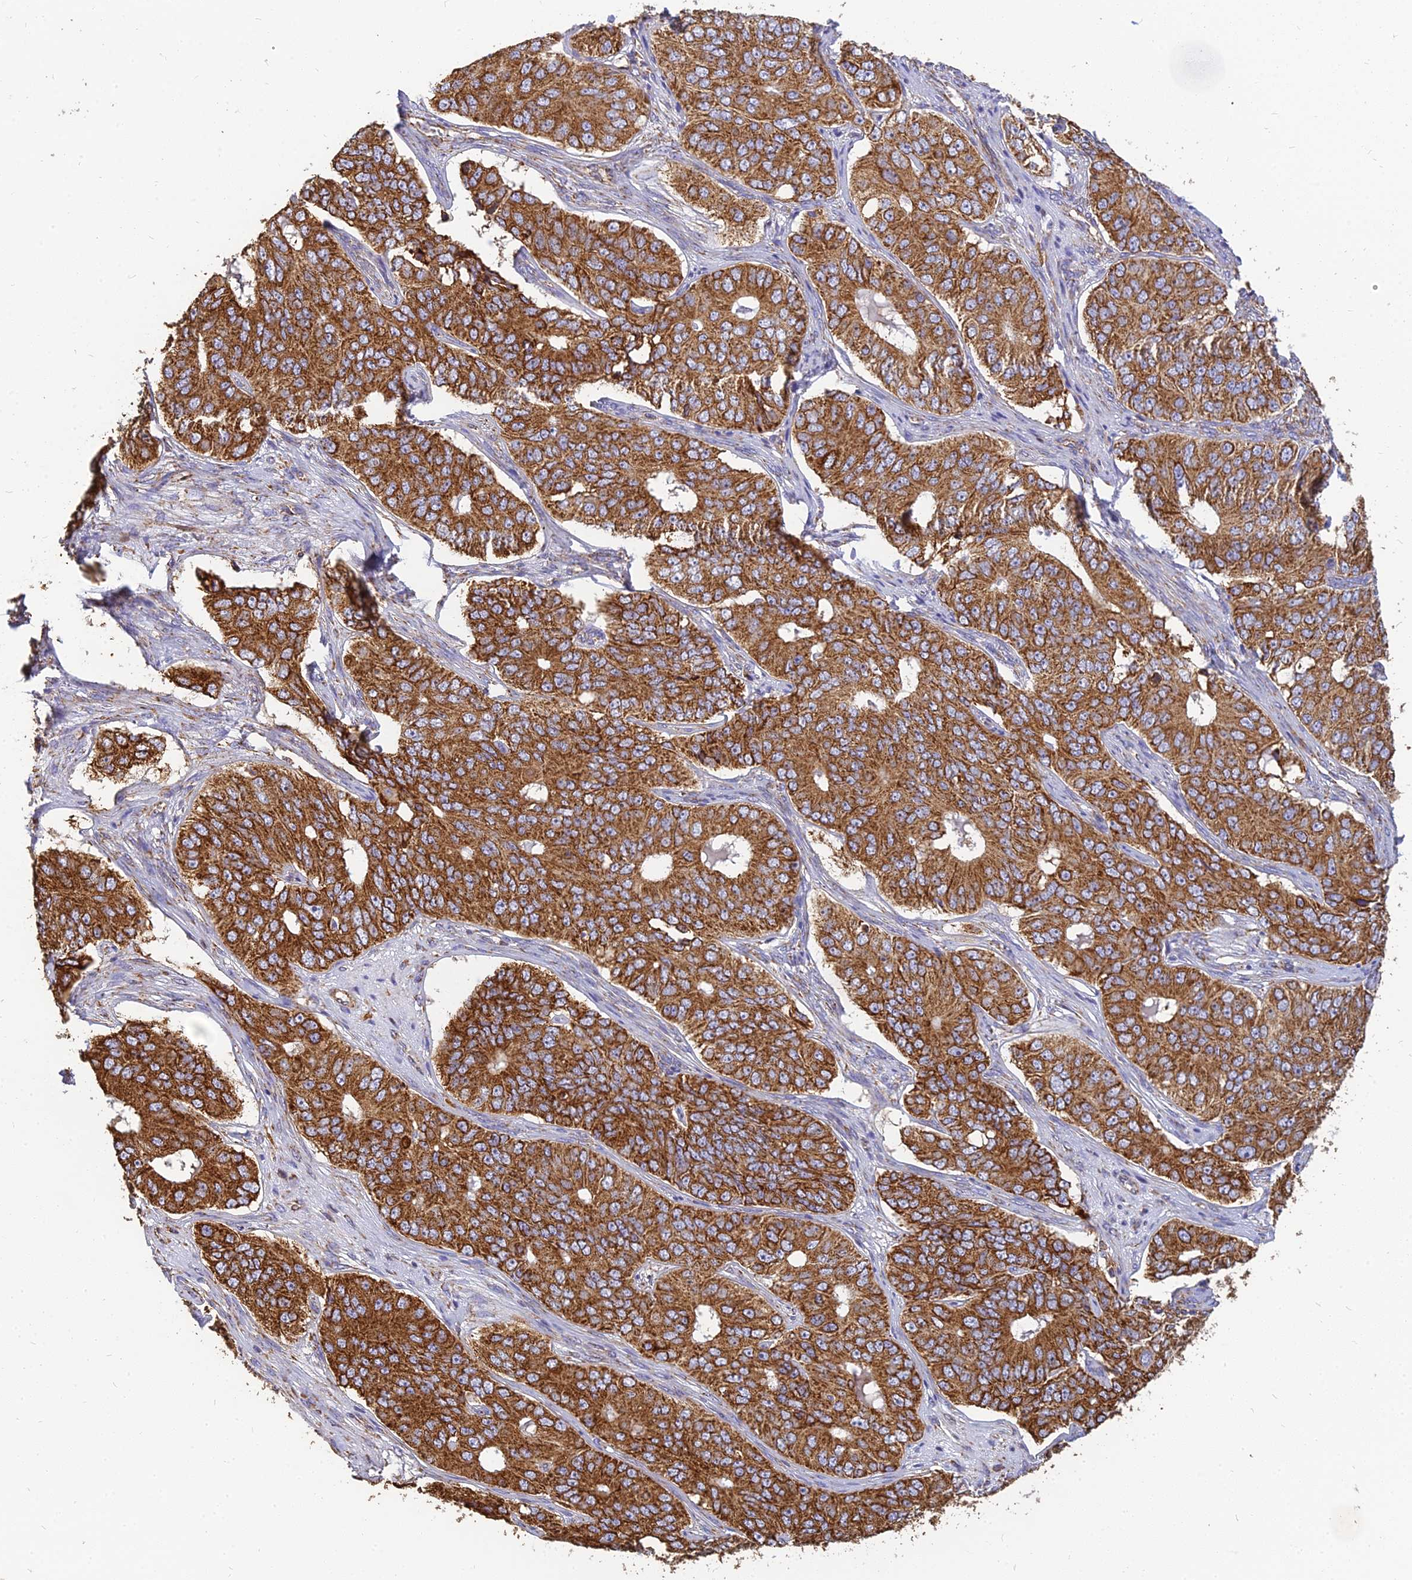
{"staining": {"intensity": "strong", "quantity": ">75%", "location": "cytoplasmic/membranous"}, "tissue": "ovarian cancer", "cell_type": "Tumor cells", "image_type": "cancer", "snomed": [{"axis": "morphology", "description": "Carcinoma, endometroid"}, {"axis": "topography", "description": "Ovary"}], "caption": "Immunohistochemical staining of ovarian cancer shows high levels of strong cytoplasmic/membranous expression in approximately >75% of tumor cells. Nuclei are stained in blue.", "gene": "THUMPD2", "patient": {"sex": "female", "age": 51}}